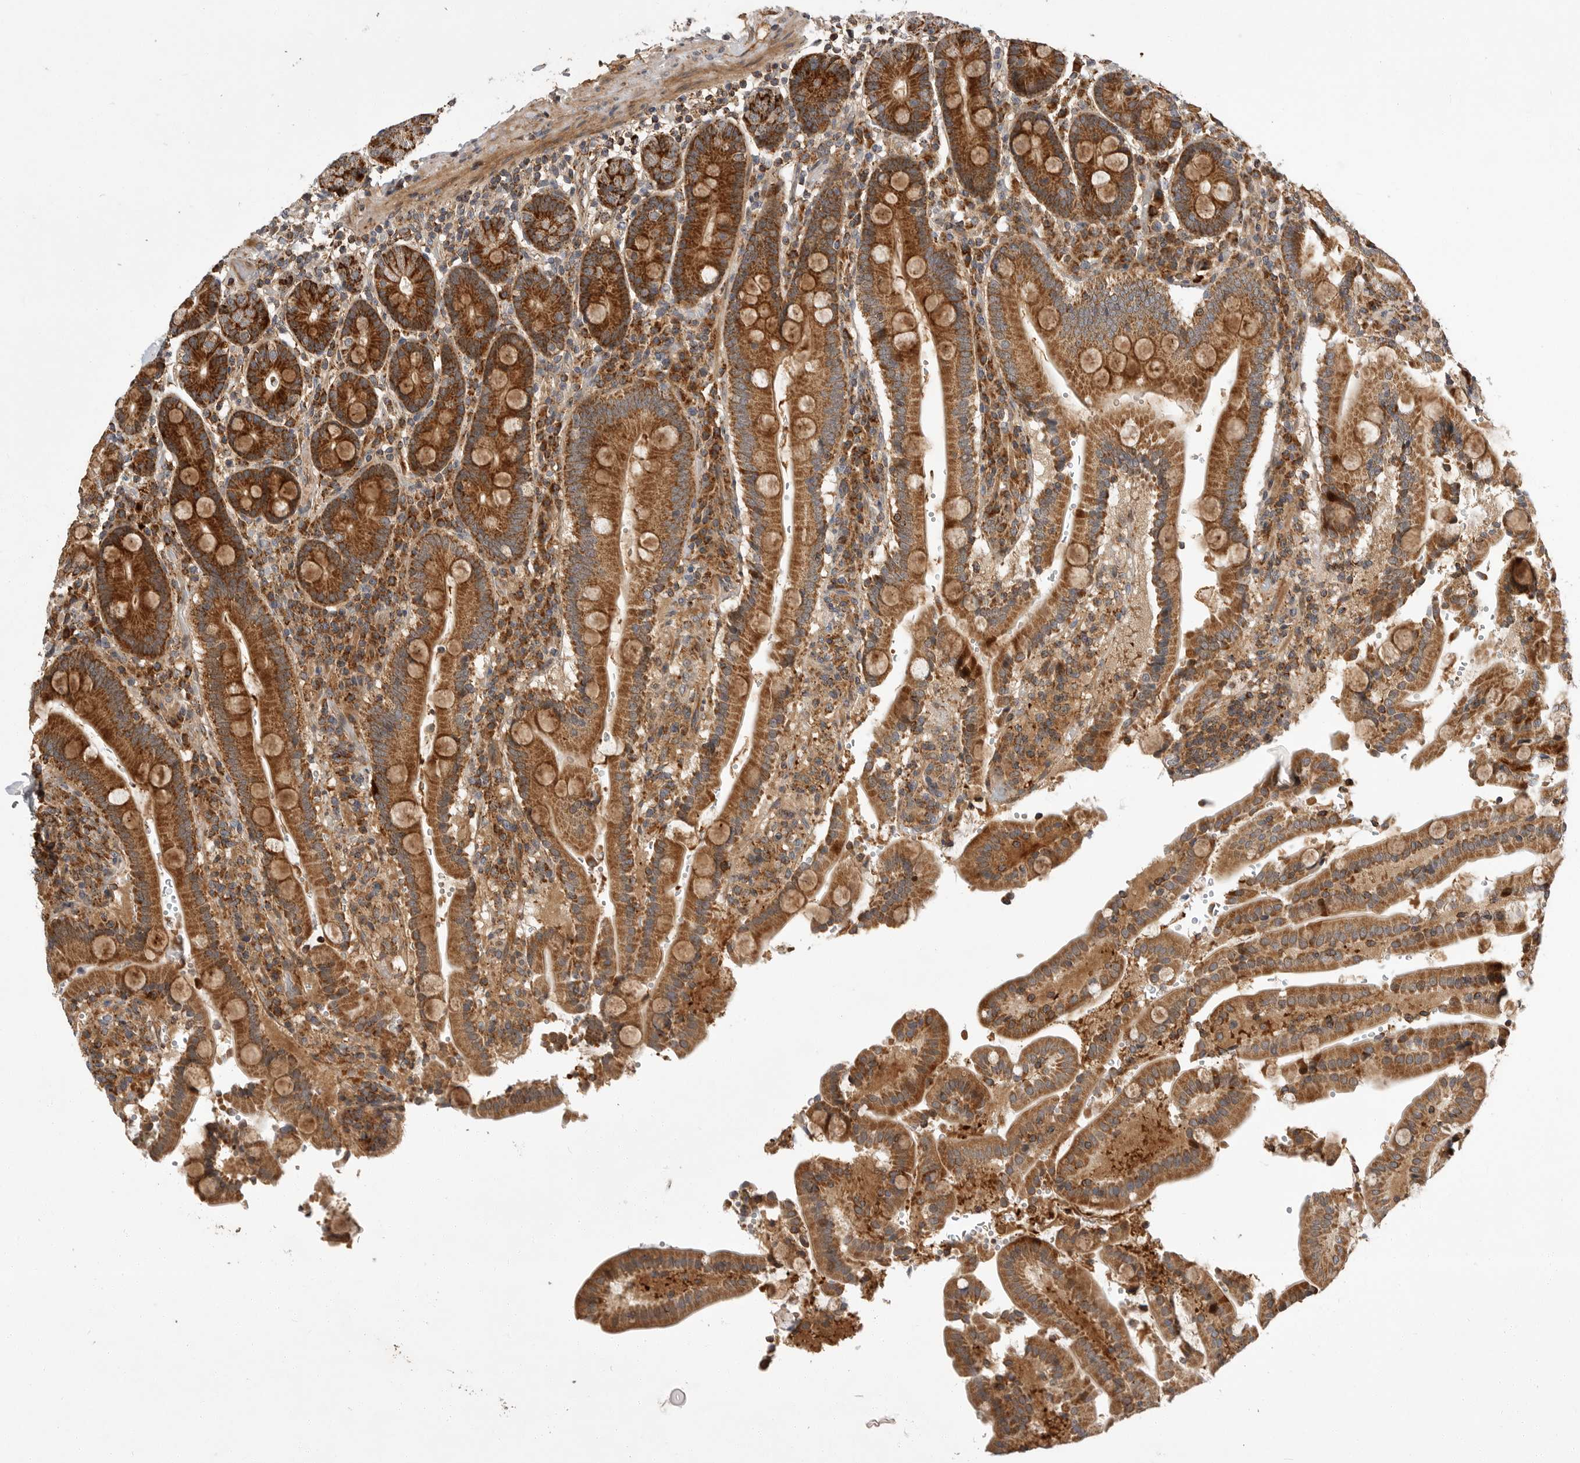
{"staining": {"intensity": "strong", "quantity": ">75%", "location": "cytoplasmic/membranous"}, "tissue": "duodenum", "cell_type": "Glandular cells", "image_type": "normal", "snomed": [{"axis": "morphology", "description": "Normal tissue, NOS"}, {"axis": "topography", "description": "Small intestine, NOS"}], "caption": "Strong cytoplasmic/membranous staining is appreciated in about >75% of glandular cells in unremarkable duodenum.", "gene": "KYAT3", "patient": {"sex": "female", "age": 71}}